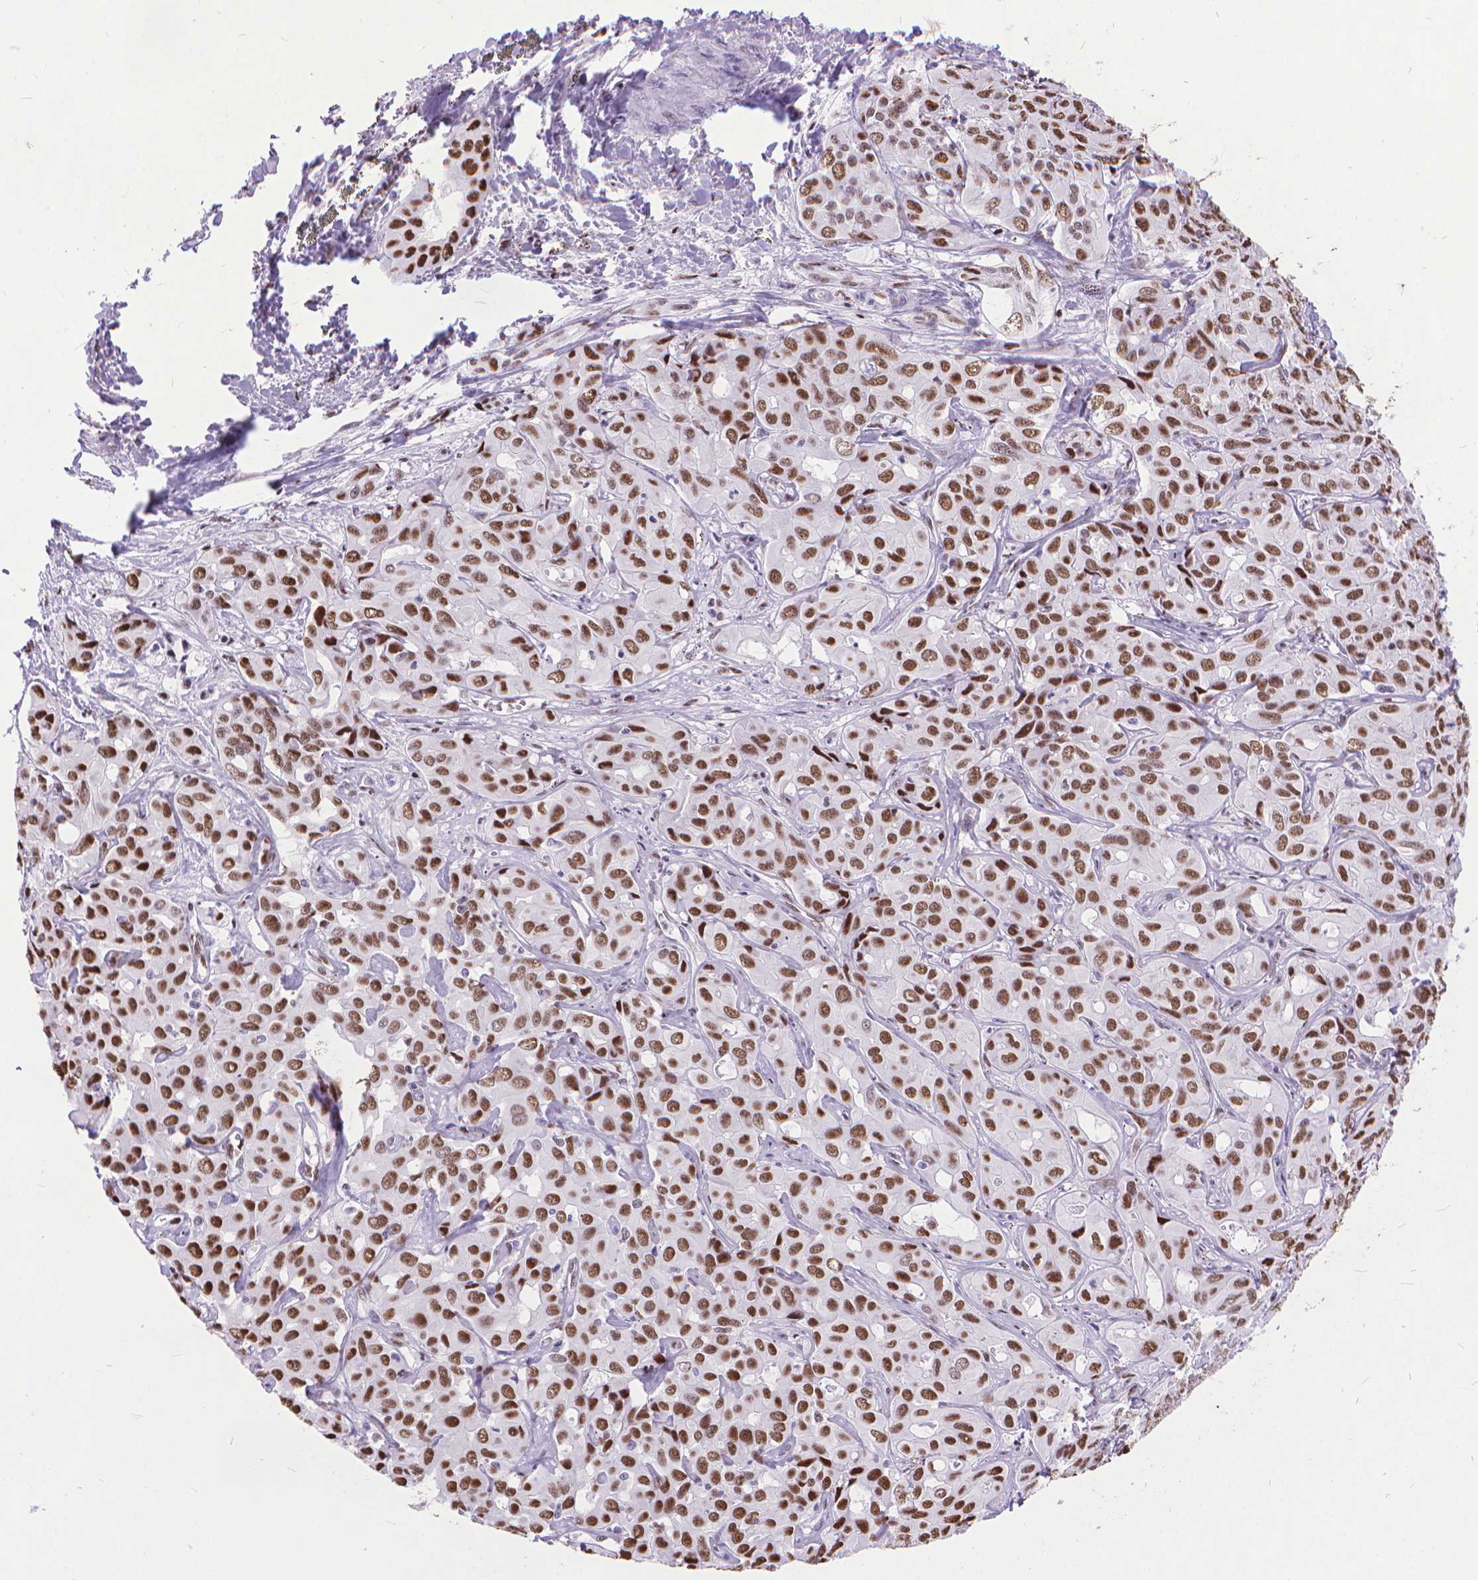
{"staining": {"intensity": "strong", "quantity": ">75%", "location": "nuclear"}, "tissue": "liver cancer", "cell_type": "Tumor cells", "image_type": "cancer", "snomed": [{"axis": "morphology", "description": "Cholangiocarcinoma"}, {"axis": "topography", "description": "Liver"}], "caption": "Protein staining demonstrates strong nuclear expression in approximately >75% of tumor cells in liver cholangiocarcinoma.", "gene": "POLE4", "patient": {"sex": "female", "age": 60}}